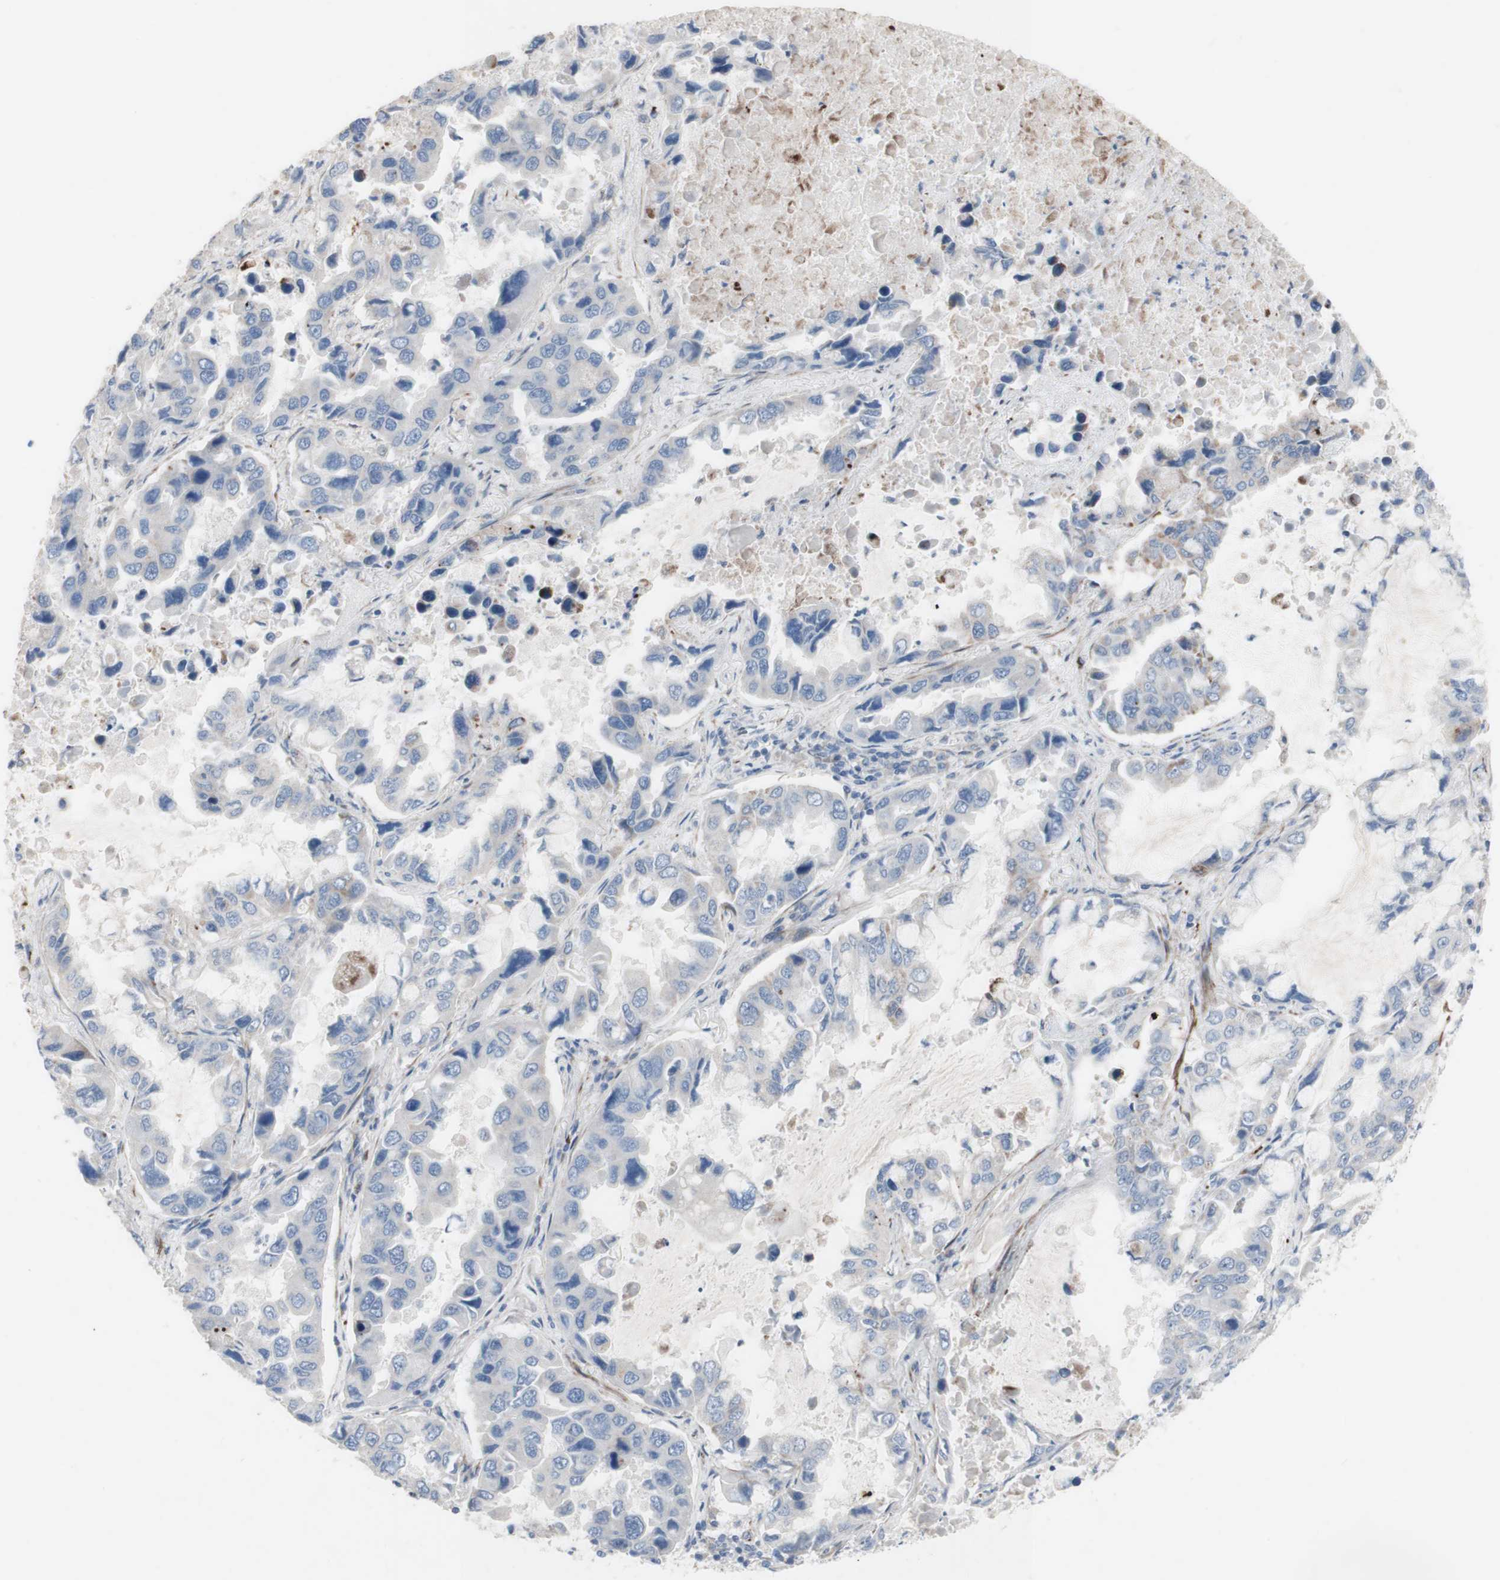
{"staining": {"intensity": "negative", "quantity": "none", "location": "none"}, "tissue": "lung cancer", "cell_type": "Tumor cells", "image_type": "cancer", "snomed": [{"axis": "morphology", "description": "Adenocarcinoma, NOS"}, {"axis": "topography", "description": "Lung"}], "caption": "Immunohistochemical staining of adenocarcinoma (lung) demonstrates no significant positivity in tumor cells. Nuclei are stained in blue.", "gene": "AGPAT5", "patient": {"sex": "male", "age": 64}}